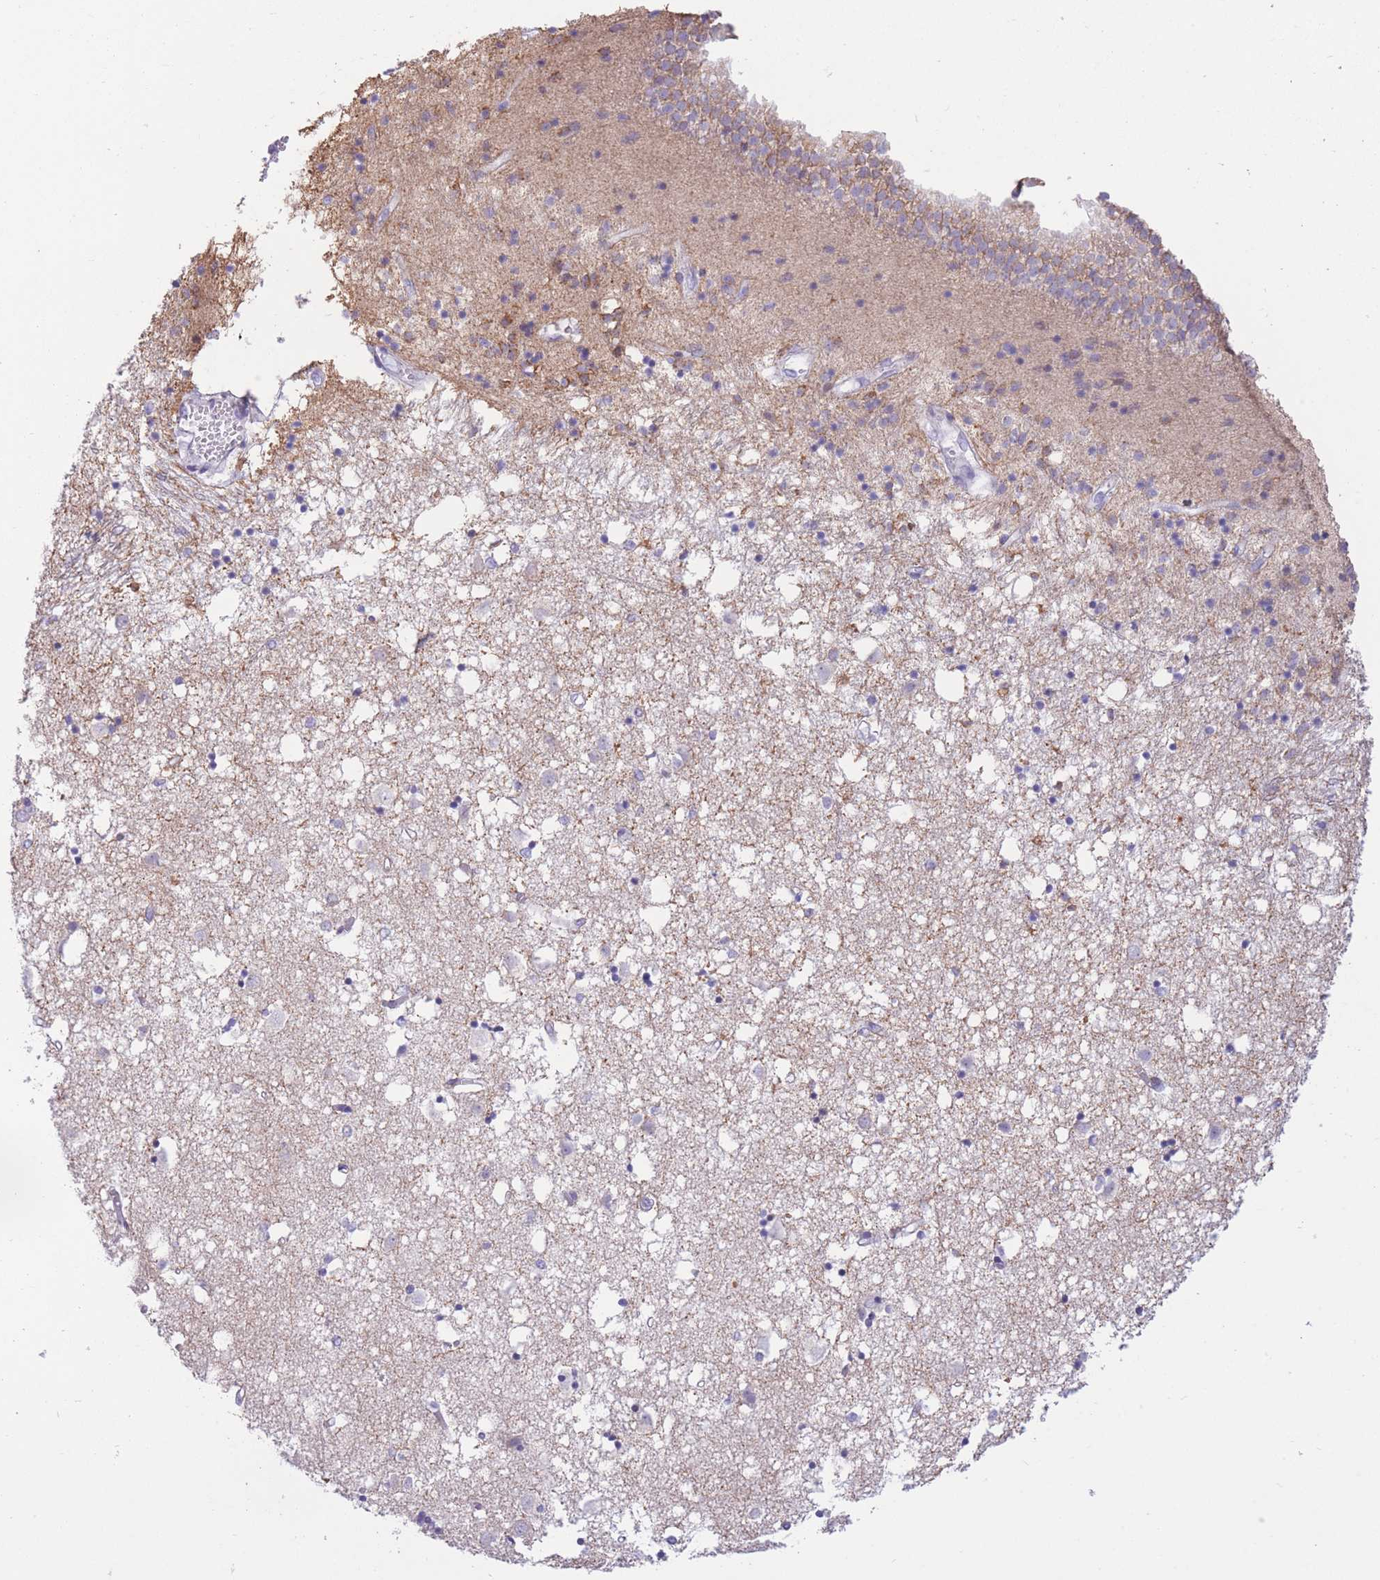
{"staining": {"intensity": "weak", "quantity": "<25%", "location": "cytoplasmic/membranous"}, "tissue": "caudate", "cell_type": "Glial cells", "image_type": "normal", "snomed": [{"axis": "morphology", "description": "Normal tissue, NOS"}, {"axis": "topography", "description": "Lateral ventricle wall"}], "caption": "Protein analysis of benign caudate reveals no significant expression in glial cells.", "gene": "RPL39L", "patient": {"sex": "male", "age": 70}}